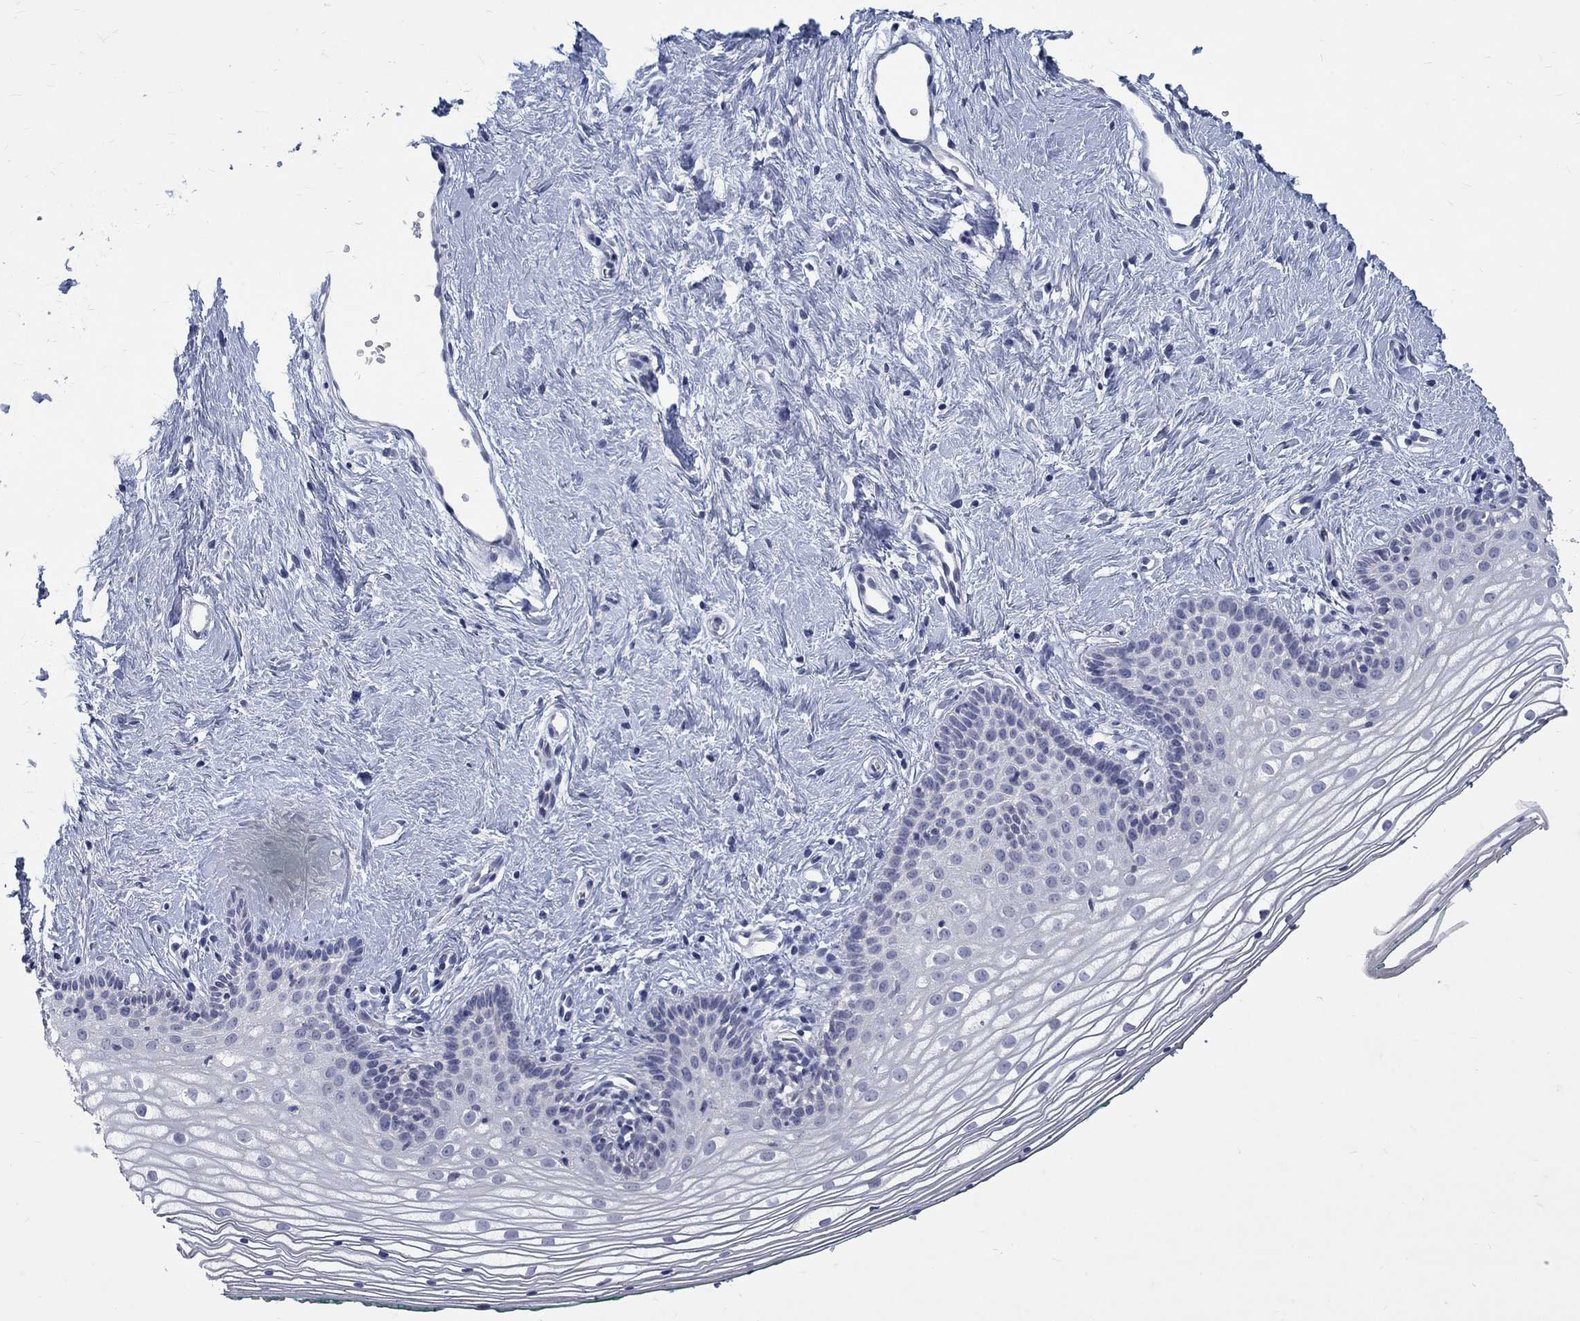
{"staining": {"intensity": "negative", "quantity": "none", "location": "none"}, "tissue": "vagina", "cell_type": "Squamous epithelial cells", "image_type": "normal", "snomed": [{"axis": "morphology", "description": "Normal tissue, NOS"}, {"axis": "topography", "description": "Vagina"}], "caption": "IHC histopathology image of normal vagina: vagina stained with DAB (3,3'-diaminobenzidine) demonstrates no significant protein expression in squamous epithelial cells. (DAB IHC with hematoxylin counter stain).", "gene": "ELAVL4", "patient": {"sex": "female", "age": 36}}